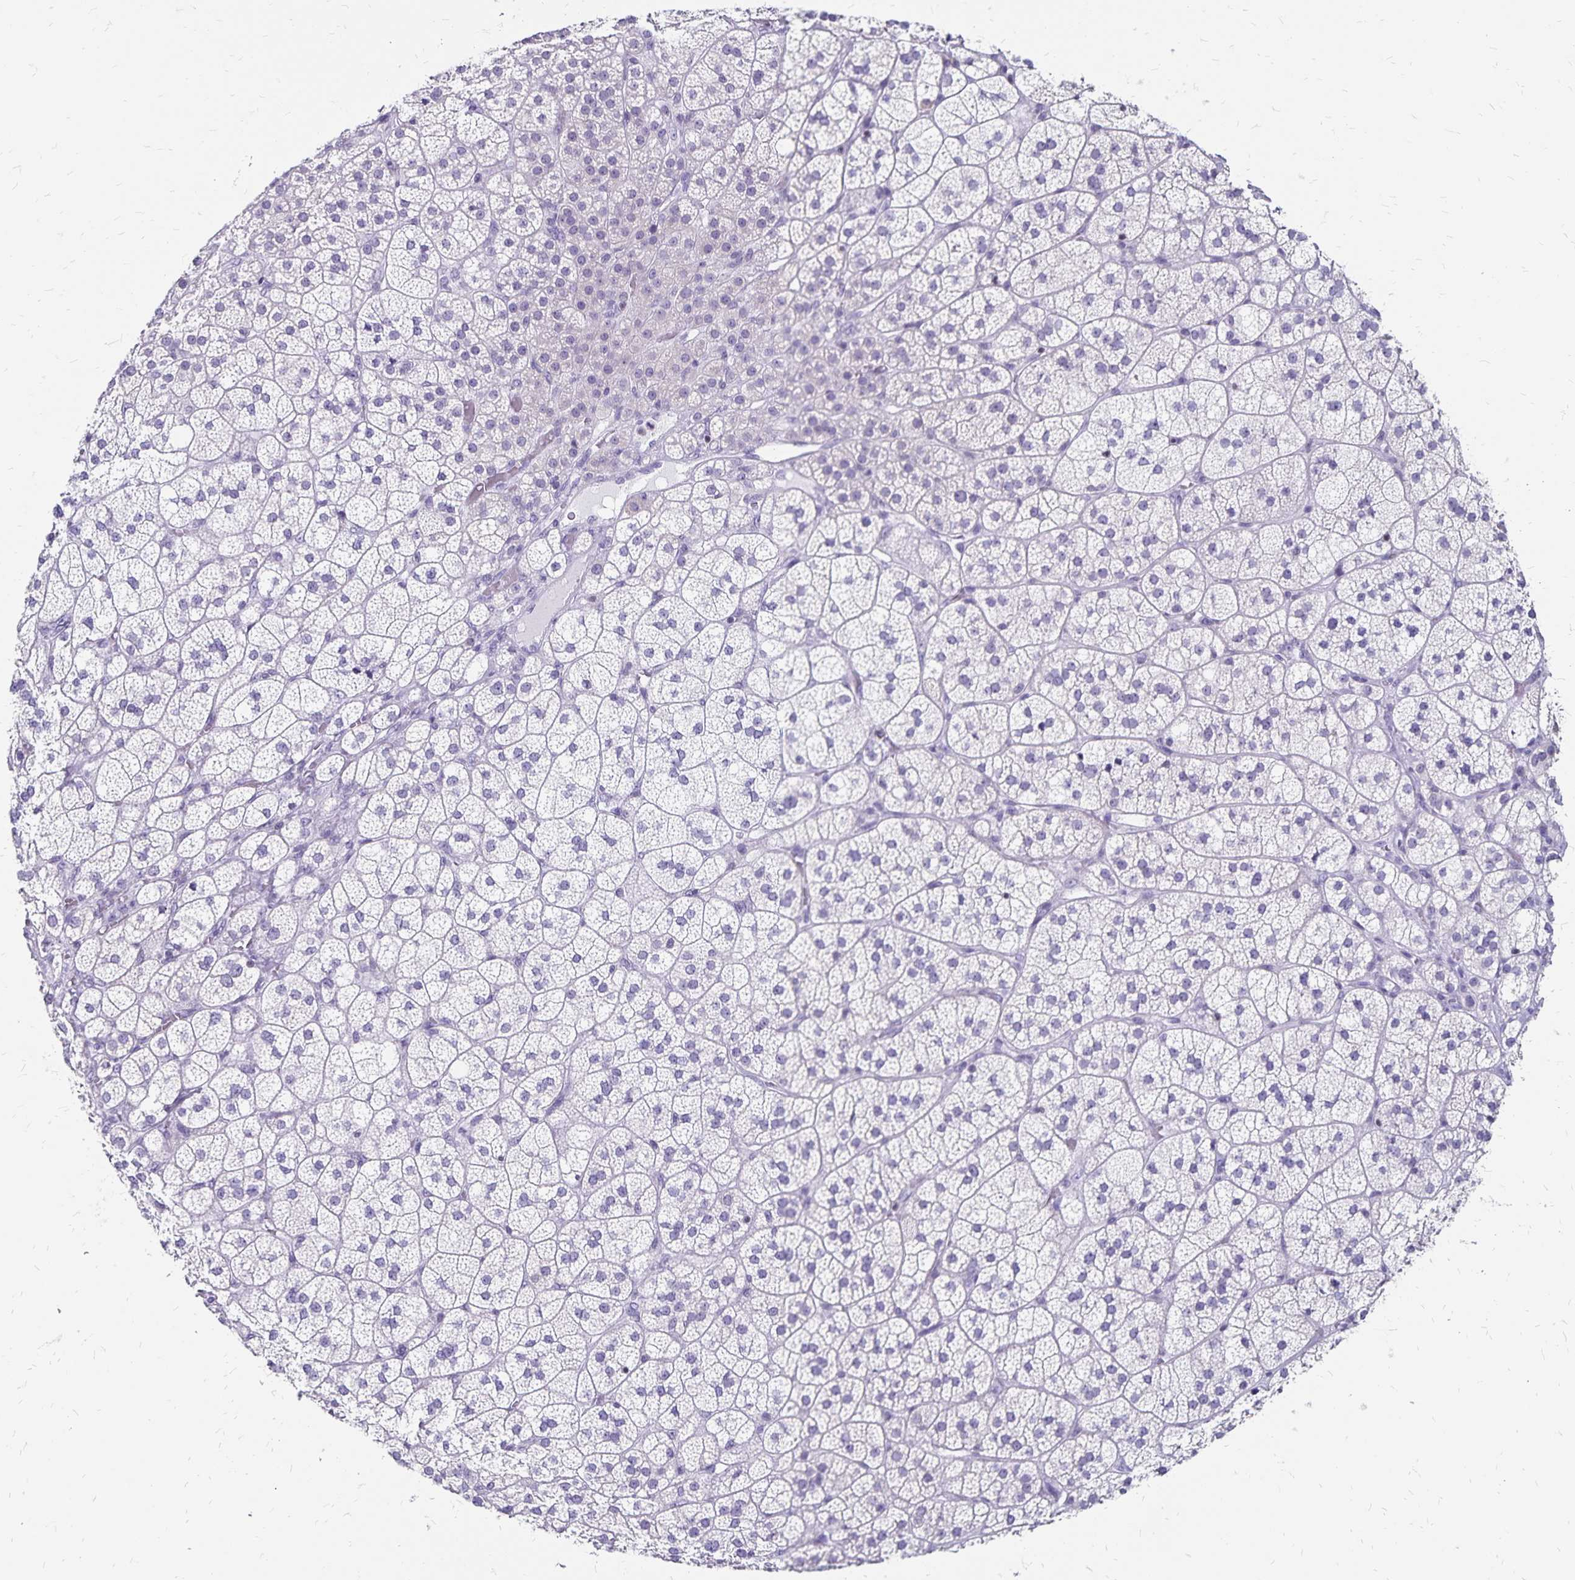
{"staining": {"intensity": "negative", "quantity": "none", "location": "none"}, "tissue": "adrenal gland", "cell_type": "Glandular cells", "image_type": "normal", "snomed": [{"axis": "morphology", "description": "Normal tissue, NOS"}, {"axis": "topography", "description": "Adrenal gland"}], "caption": "The image exhibits no staining of glandular cells in normal adrenal gland.", "gene": "IKZF1", "patient": {"sex": "female", "age": 60}}